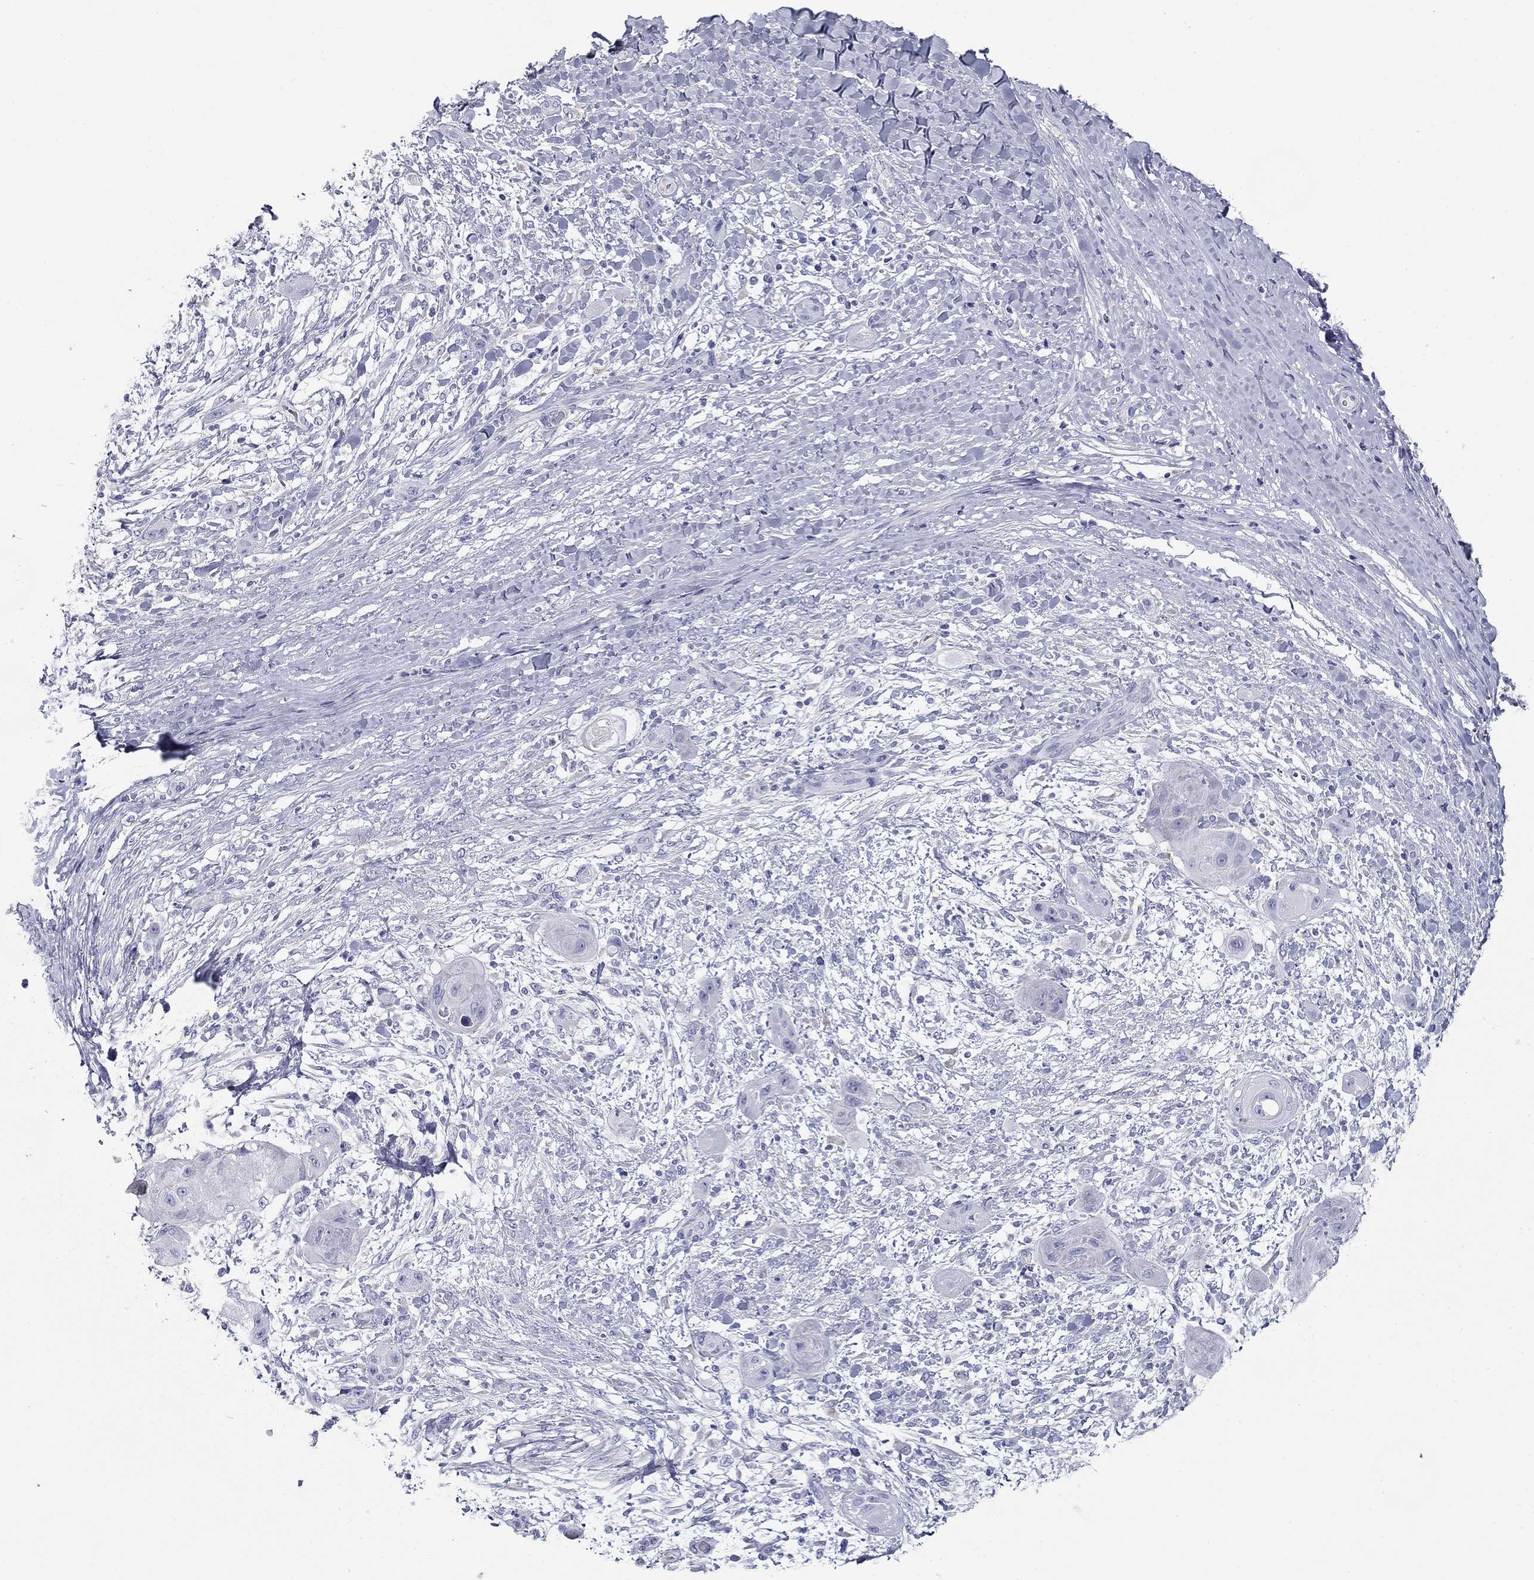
{"staining": {"intensity": "negative", "quantity": "none", "location": "none"}, "tissue": "skin cancer", "cell_type": "Tumor cells", "image_type": "cancer", "snomed": [{"axis": "morphology", "description": "Squamous cell carcinoma, NOS"}, {"axis": "topography", "description": "Skin"}], "caption": "Tumor cells show no significant staining in skin squamous cell carcinoma. (Stains: DAB IHC with hematoxylin counter stain, Microscopy: brightfield microscopy at high magnification).", "gene": "ZP2", "patient": {"sex": "male", "age": 62}}